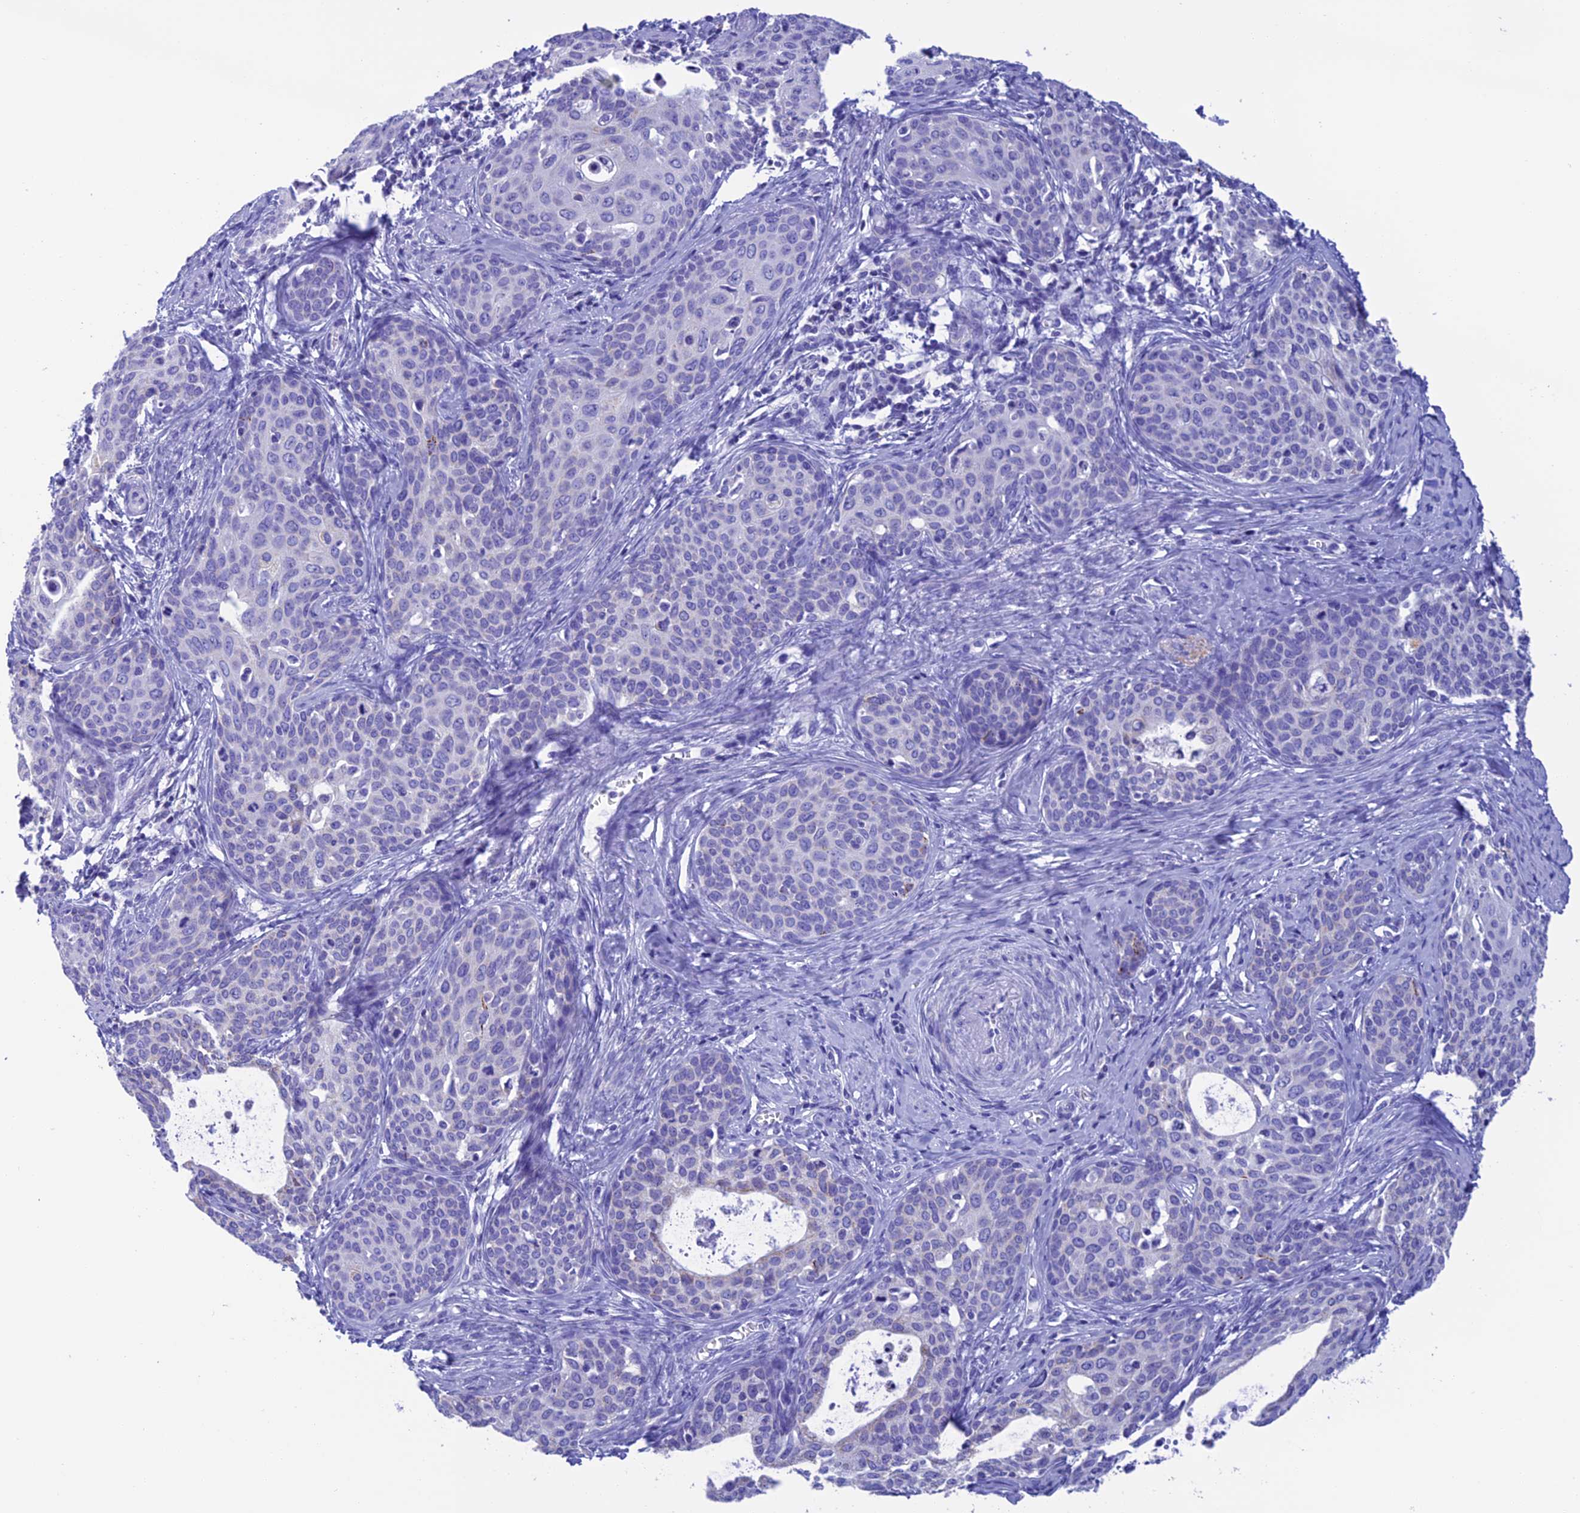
{"staining": {"intensity": "negative", "quantity": "none", "location": "none"}, "tissue": "cervical cancer", "cell_type": "Tumor cells", "image_type": "cancer", "snomed": [{"axis": "morphology", "description": "Squamous cell carcinoma, NOS"}, {"axis": "topography", "description": "Cervix"}], "caption": "High power microscopy histopathology image of an immunohistochemistry (IHC) histopathology image of cervical cancer (squamous cell carcinoma), revealing no significant positivity in tumor cells.", "gene": "NXPE4", "patient": {"sex": "female", "age": 52}}